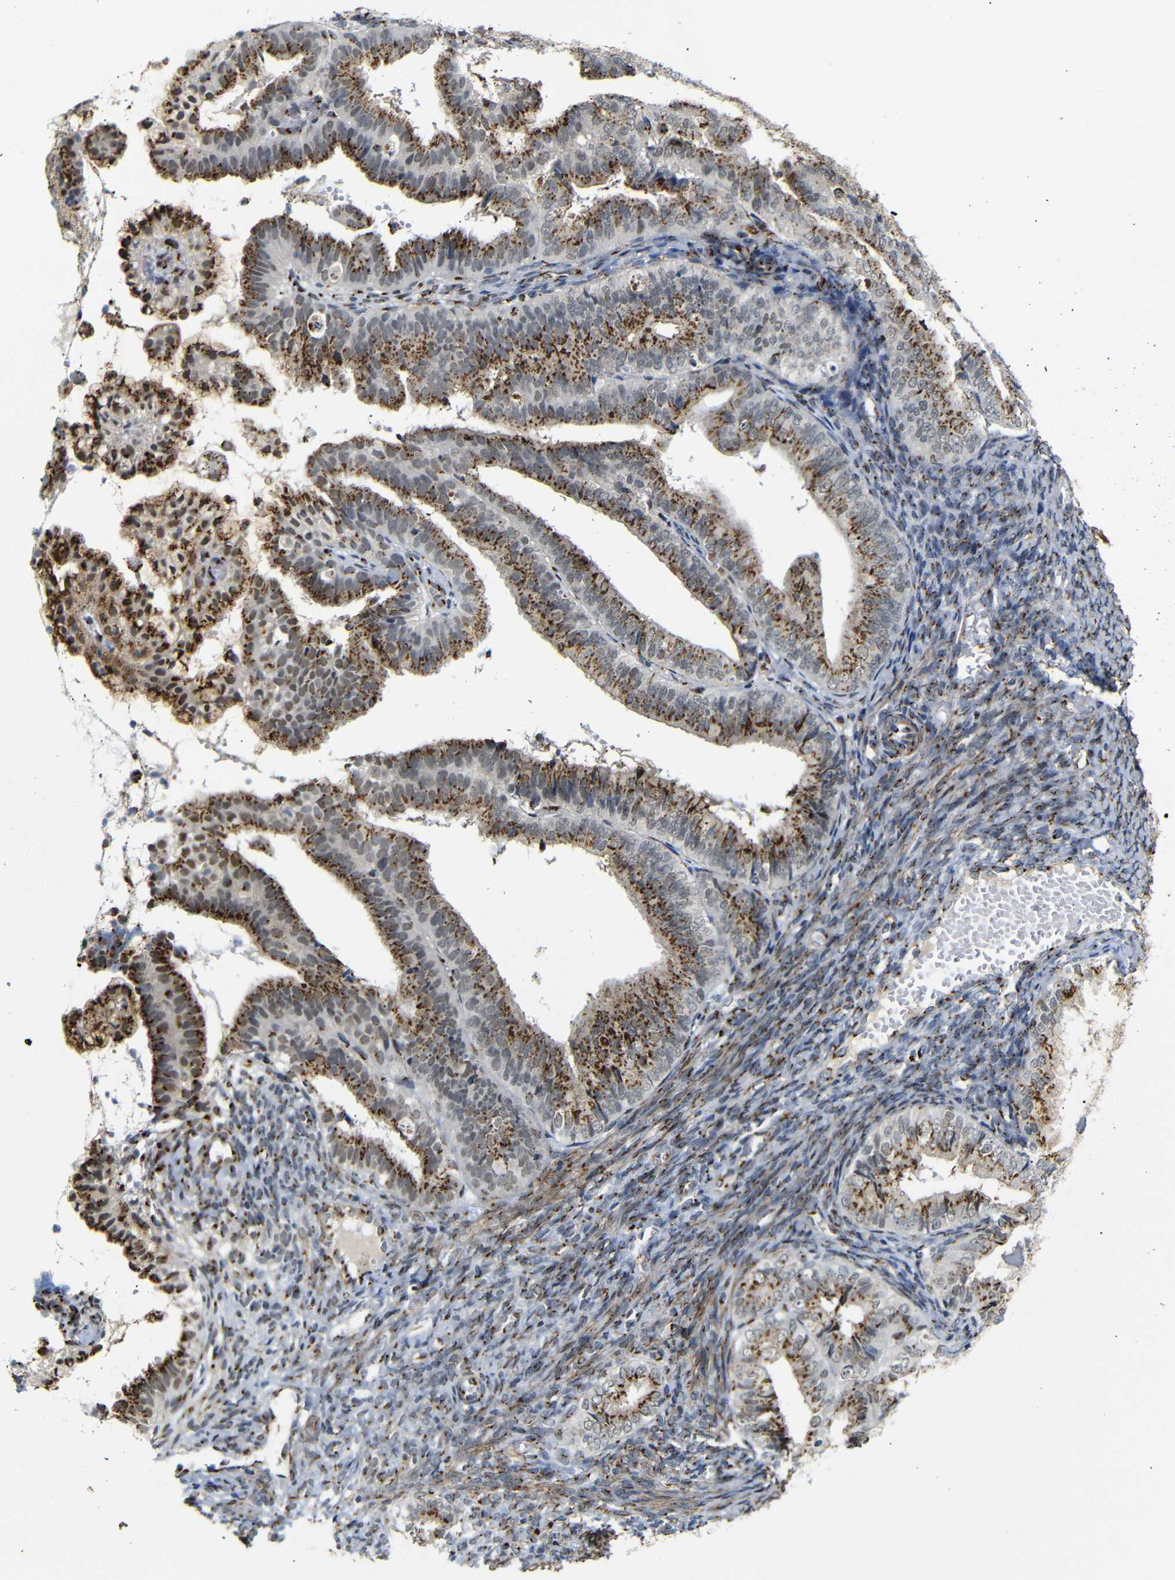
{"staining": {"intensity": "strong", "quantity": ">75%", "location": "cytoplasmic/membranous"}, "tissue": "endometrial cancer", "cell_type": "Tumor cells", "image_type": "cancer", "snomed": [{"axis": "morphology", "description": "Adenocarcinoma, NOS"}, {"axis": "topography", "description": "Endometrium"}], "caption": "A brown stain shows strong cytoplasmic/membranous staining of a protein in human endometrial cancer (adenocarcinoma) tumor cells.", "gene": "TGOLN2", "patient": {"sex": "female", "age": 63}}